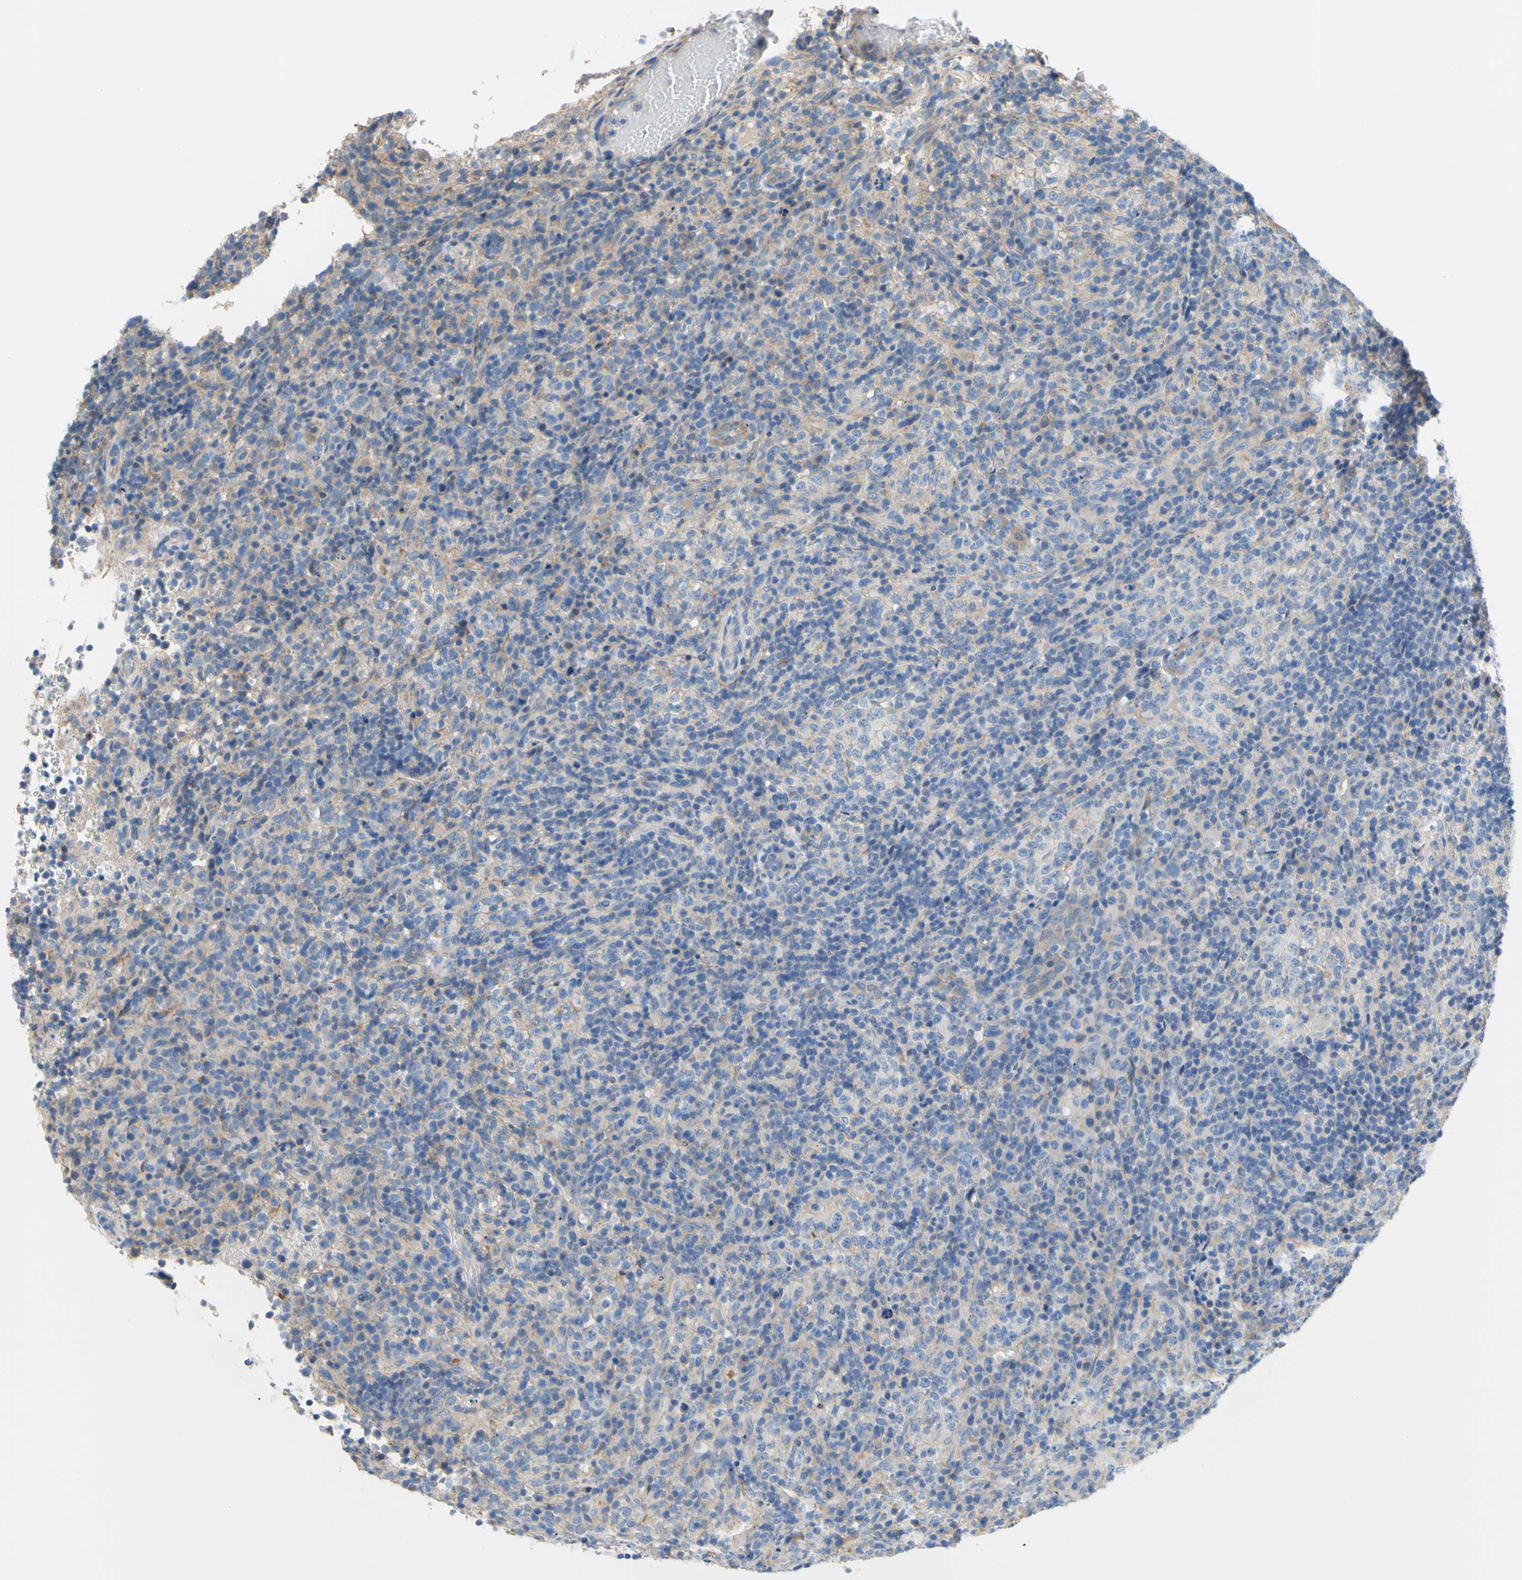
{"staining": {"intensity": "negative", "quantity": "none", "location": "none"}, "tissue": "lymphoma", "cell_type": "Tumor cells", "image_type": "cancer", "snomed": [{"axis": "morphology", "description": "Malignant lymphoma, non-Hodgkin's type, High grade"}, {"axis": "topography", "description": "Lymph node"}], "caption": "The image demonstrates no staining of tumor cells in lymphoma.", "gene": "TMEM59L", "patient": {"sex": "female", "age": 76}}